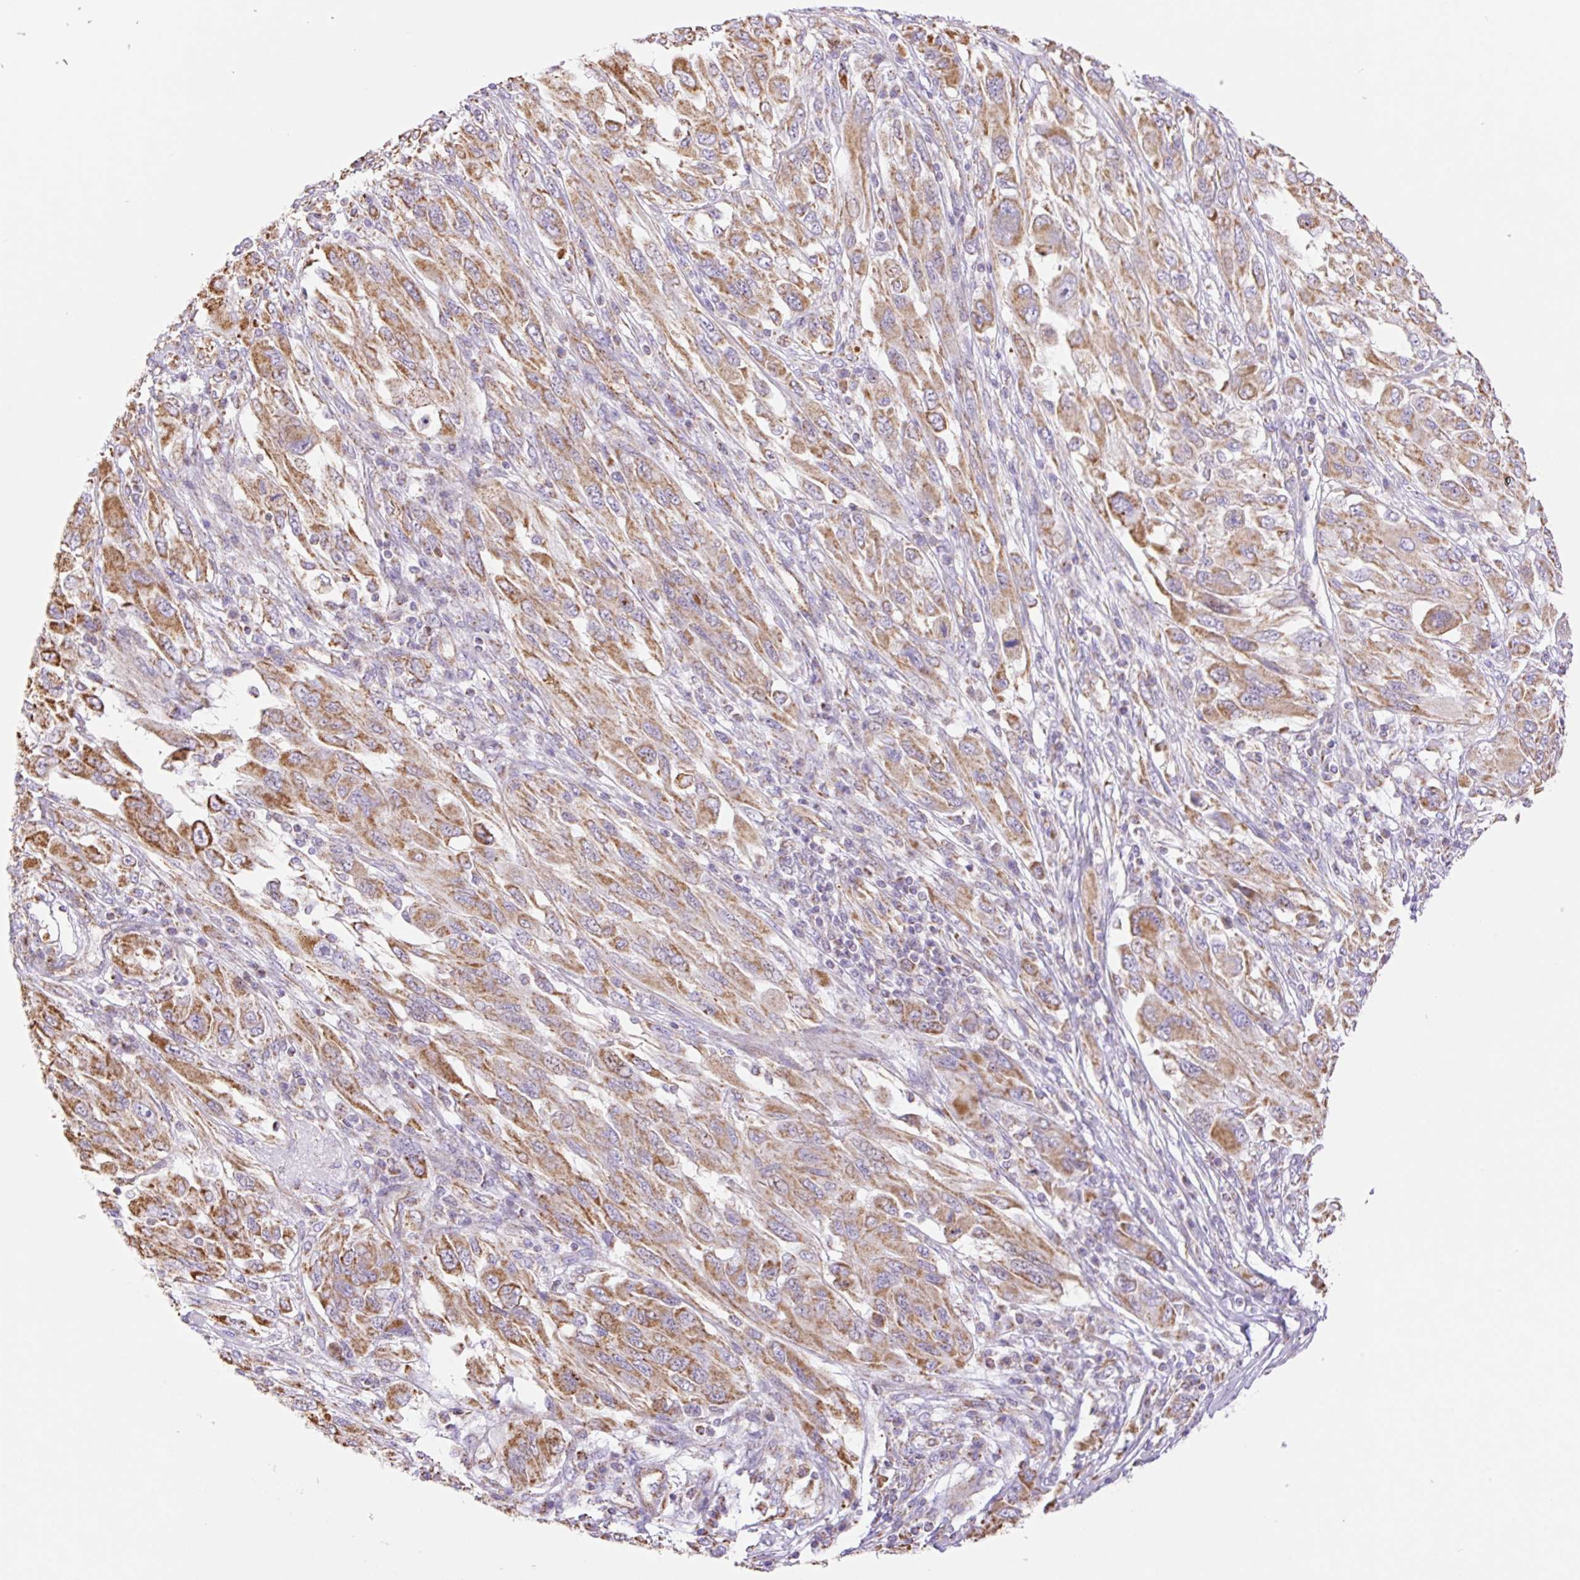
{"staining": {"intensity": "moderate", "quantity": ">75%", "location": "cytoplasmic/membranous"}, "tissue": "melanoma", "cell_type": "Tumor cells", "image_type": "cancer", "snomed": [{"axis": "morphology", "description": "Malignant melanoma, NOS"}, {"axis": "topography", "description": "Skin"}], "caption": "IHC (DAB) staining of melanoma exhibits moderate cytoplasmic/membranous protein expression in about >75% of tumor cells.", "gene": "ESAM", "patient": {"sex": "female", "age": 91}}